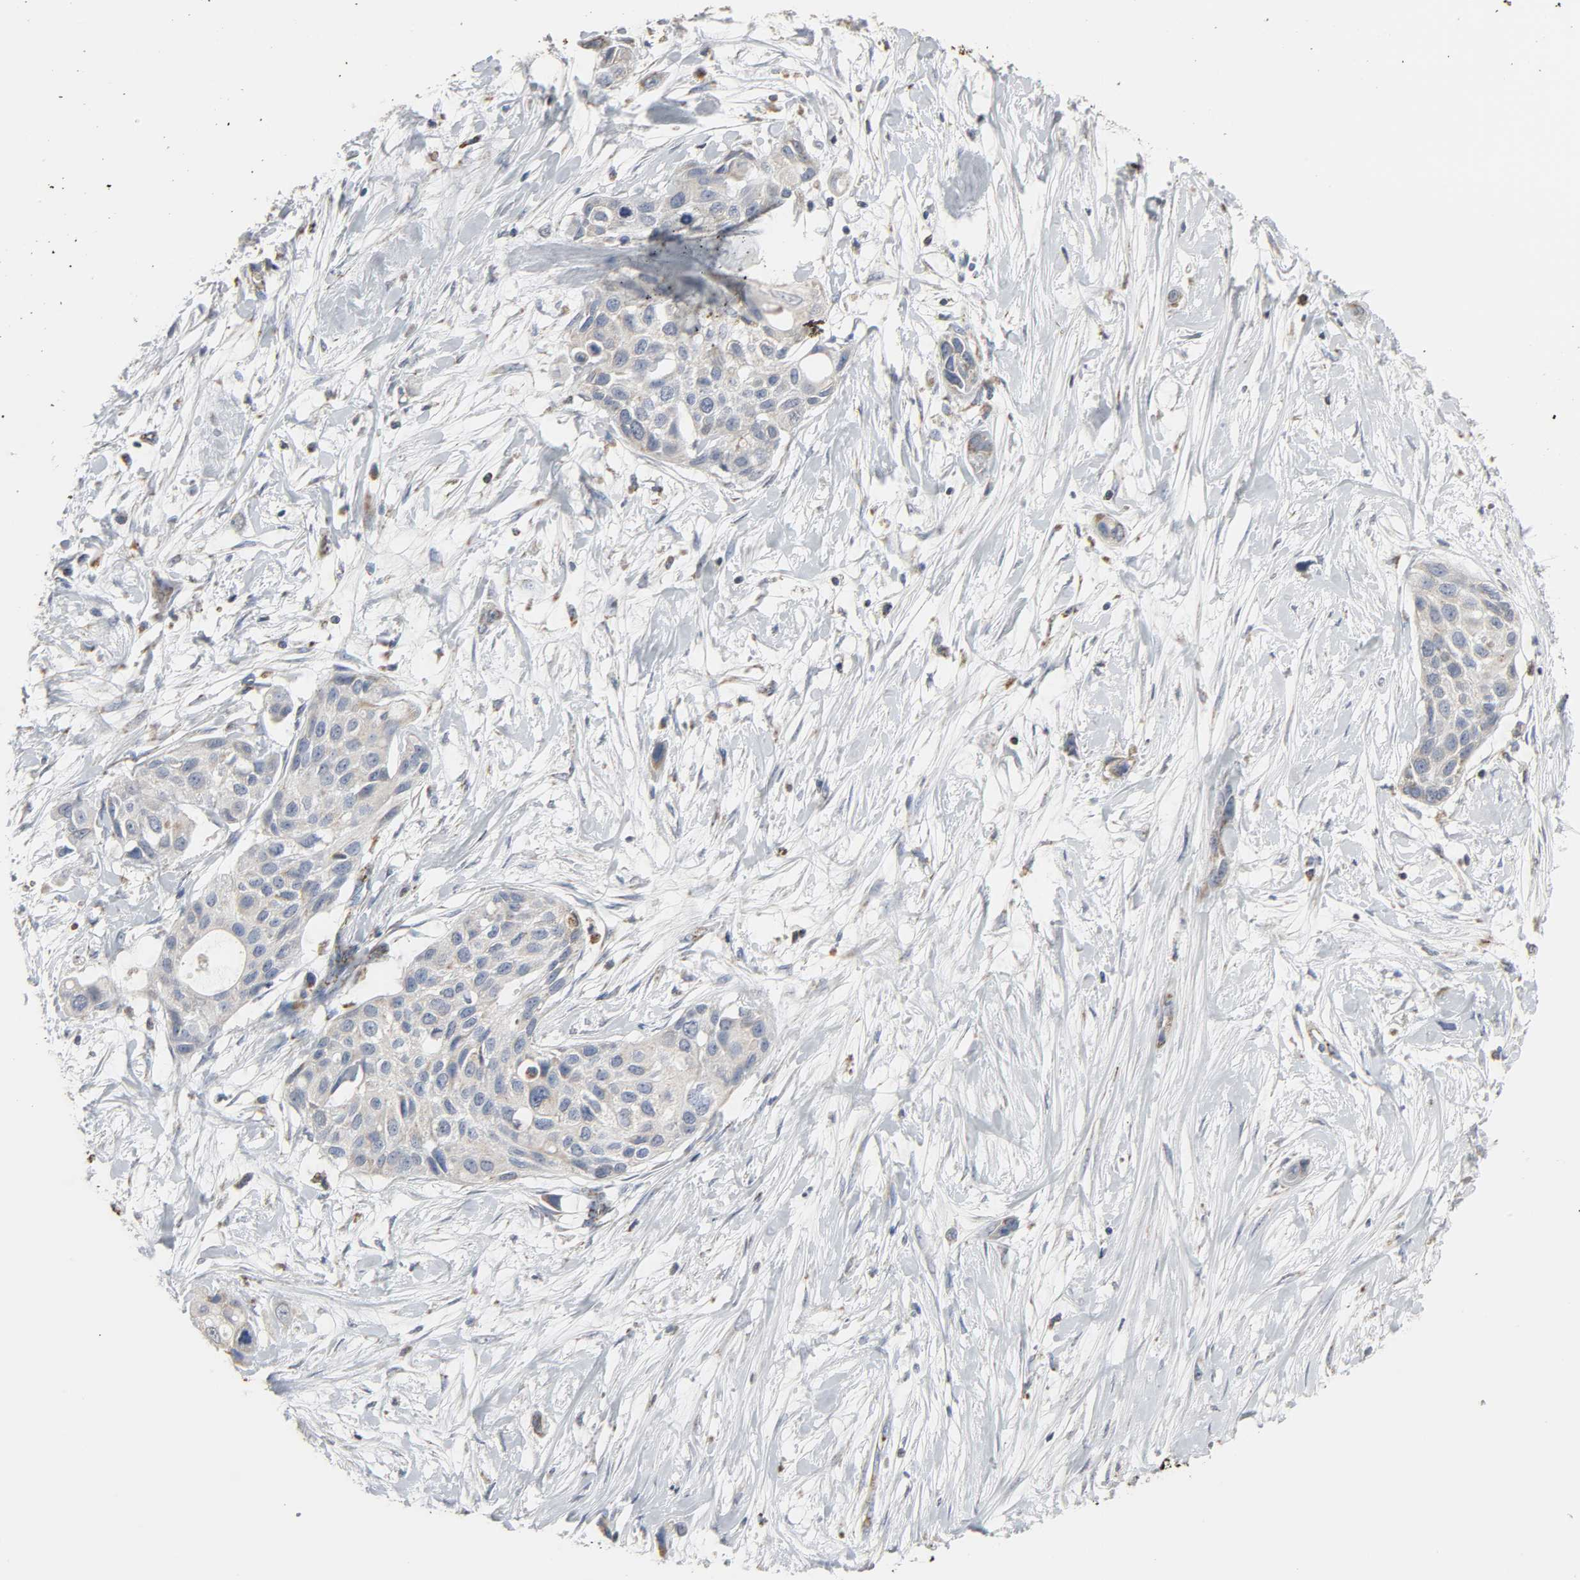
{"staining": {"intensity": "weak", "quantity": "<25%", "location": "cytoplasmic/membranous"}, "tissue": "pancreatic cancer", "cell_type": "Tumor cells", "image_type": "cancer", "snomed": [{"axis": "morphology", "description": "Adenocarcinoma, NOS"}, {"axis": "topography", "description": "Pancreas"}], "caption": "Human pancreatic adenocarcinoma stained for a protein using immunohistochemistry (IHC) displays no positivity in tumor cells.", "gene": "ACAT1", "patient": {"sex": "female", "age": 60}}